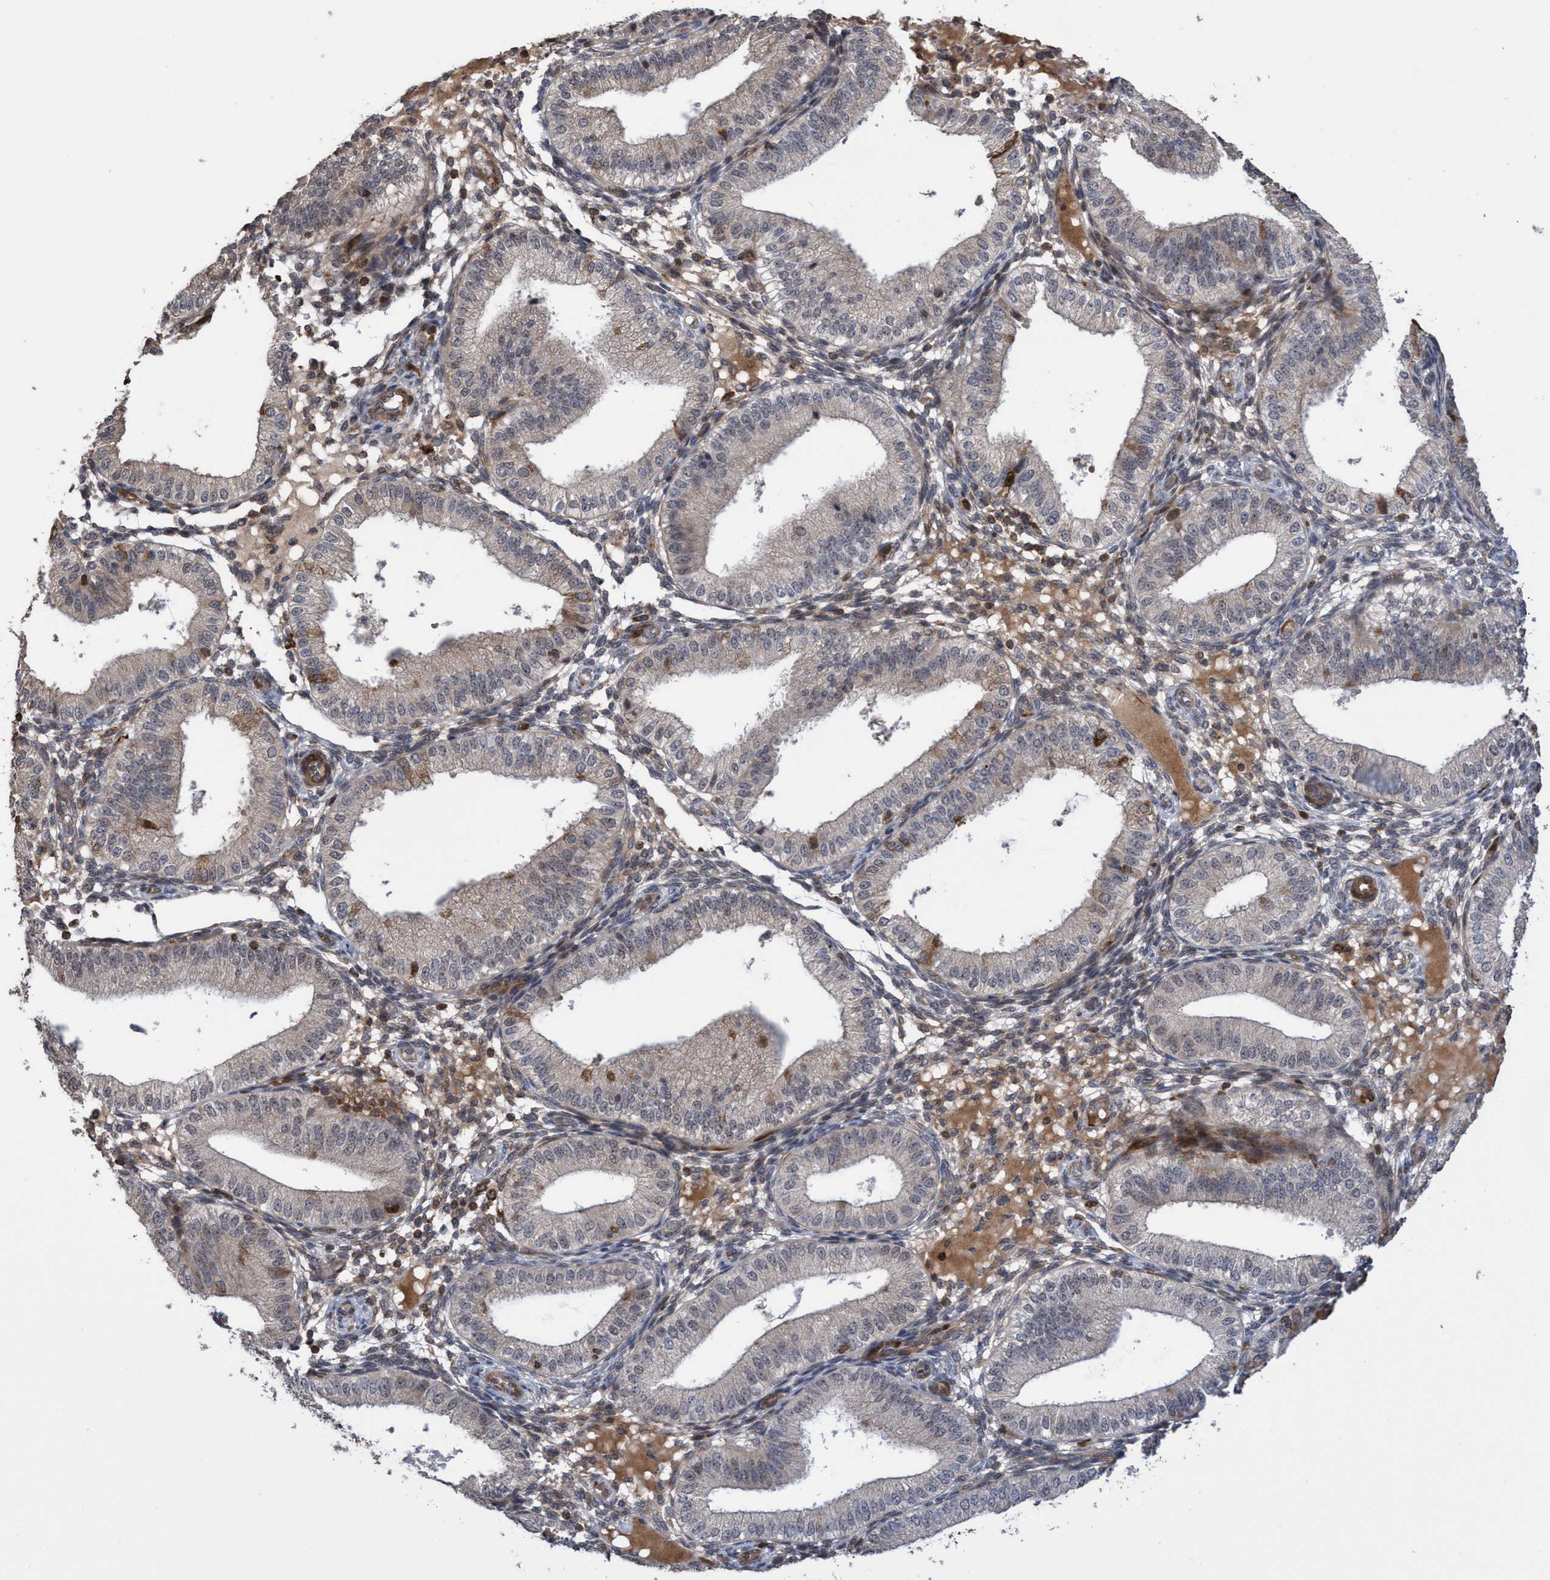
{"staining": {"intensity": "weak", "quantity": "<25%", "location": "nuclear"}, "tissue": "endometrium", "cell_type": "Cells in endometrial stroma", "image_type": "normal", "snomed": [{"axis": "morphology", "description": "Normal tissue, NOS"}, {"axis": "topography", "description": "Endometrium"}], "caption": "IHC of normal endometrium shows no positivity in cells in endometrial stroma. (Brightfield microscopy of DAB (3,3'-diaminobenzidine) immunohistochemistry (IHC) at high magnification).", "gene": "SLBP", "patient": {"sex": "female", "age": 39}}